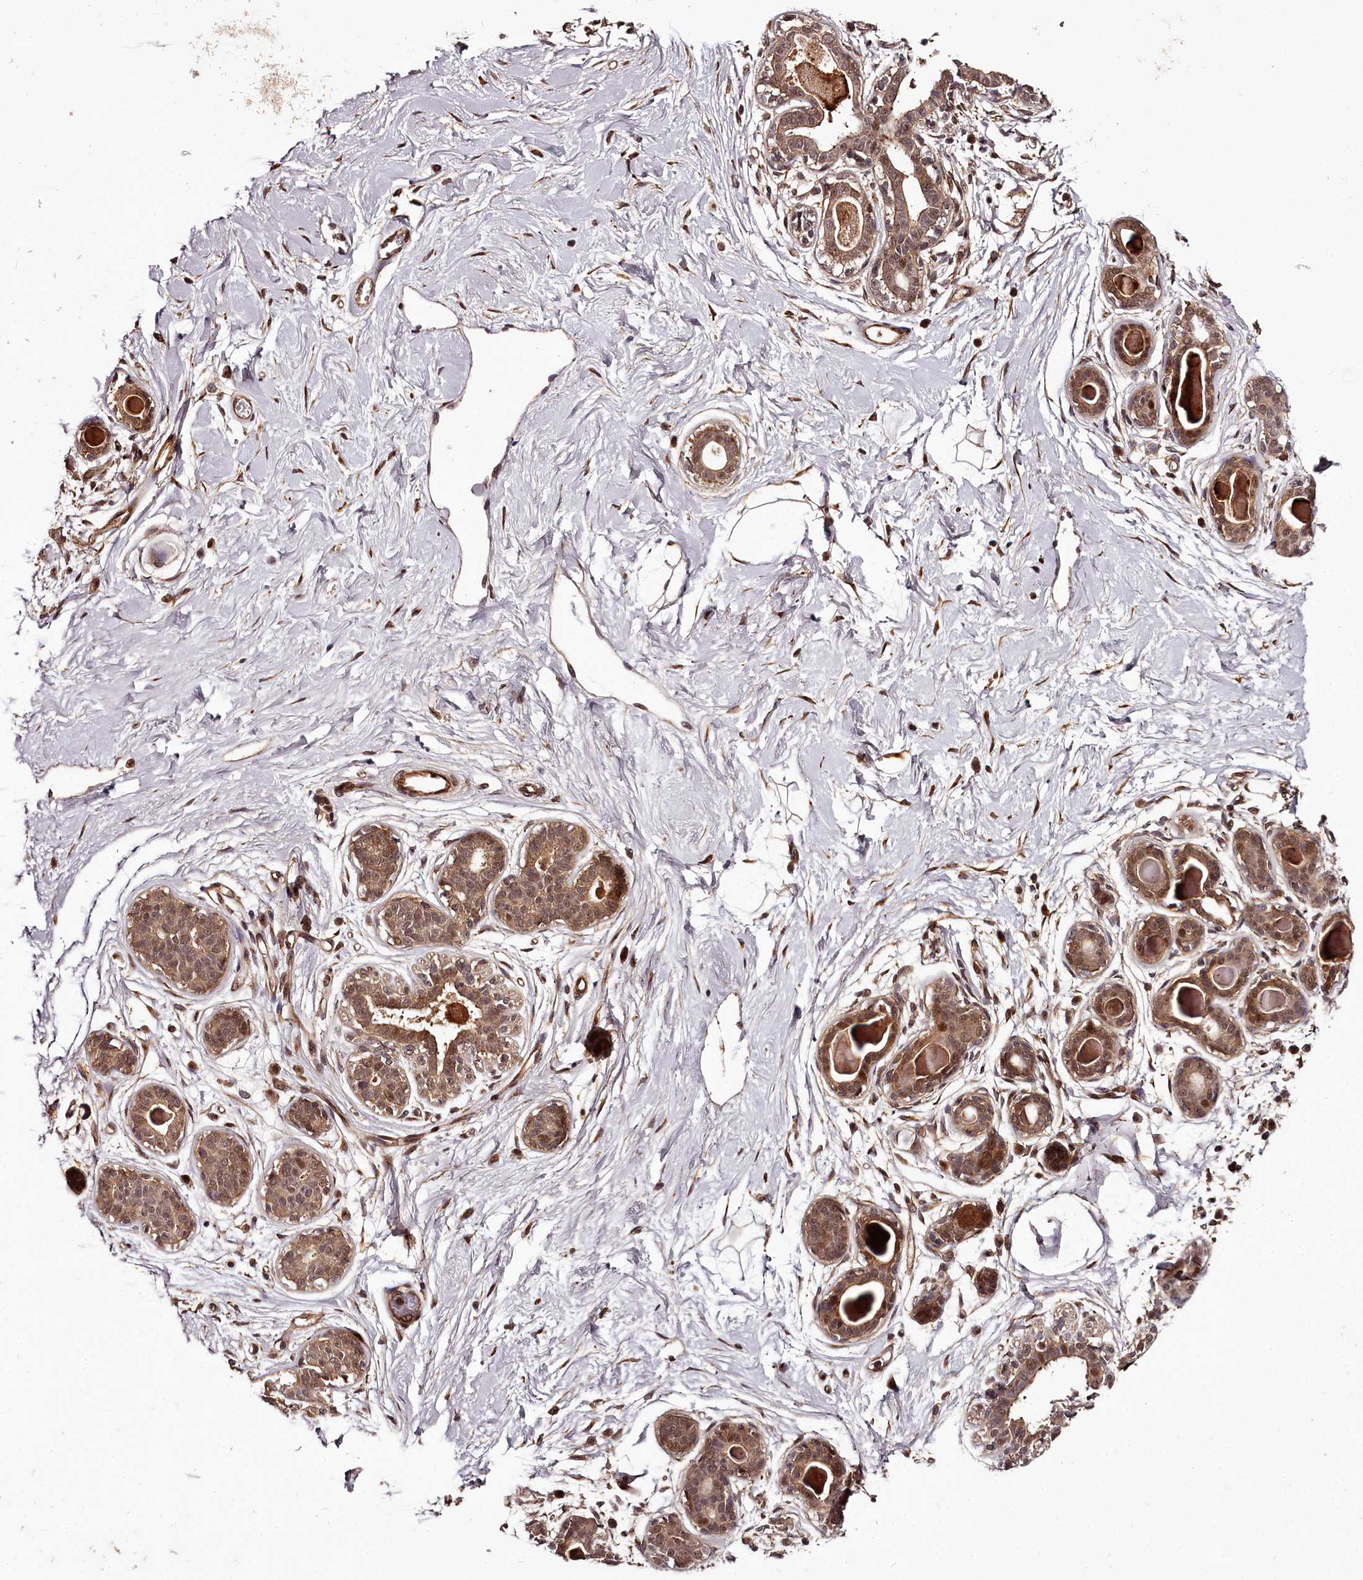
{"staining": {"intensity": "strong", "quantity": ">75%", "location": "cytoplasmic/membranous,nuclear"}, "tissue": "breast", "cell_type": "Adipocytes", "image_type": "normal", "snomed": [{"axis": "morphology", "description": "Normal tissue, NOS"}, {"axis": "topography", "description": "Breast"}], "caption": "Immunohistochemistry histopathology image of unremarkable breast: human breast stained using IHC exhibits high levels of strong protein expression localized specifically in the cytoplasmic/membranous,nuclear of adipocytes, appearing as a cytoplasmic/membranous,nuclear brown color.", "gene": "MAML3", "patient": {"sex": "female", "age": 45}}